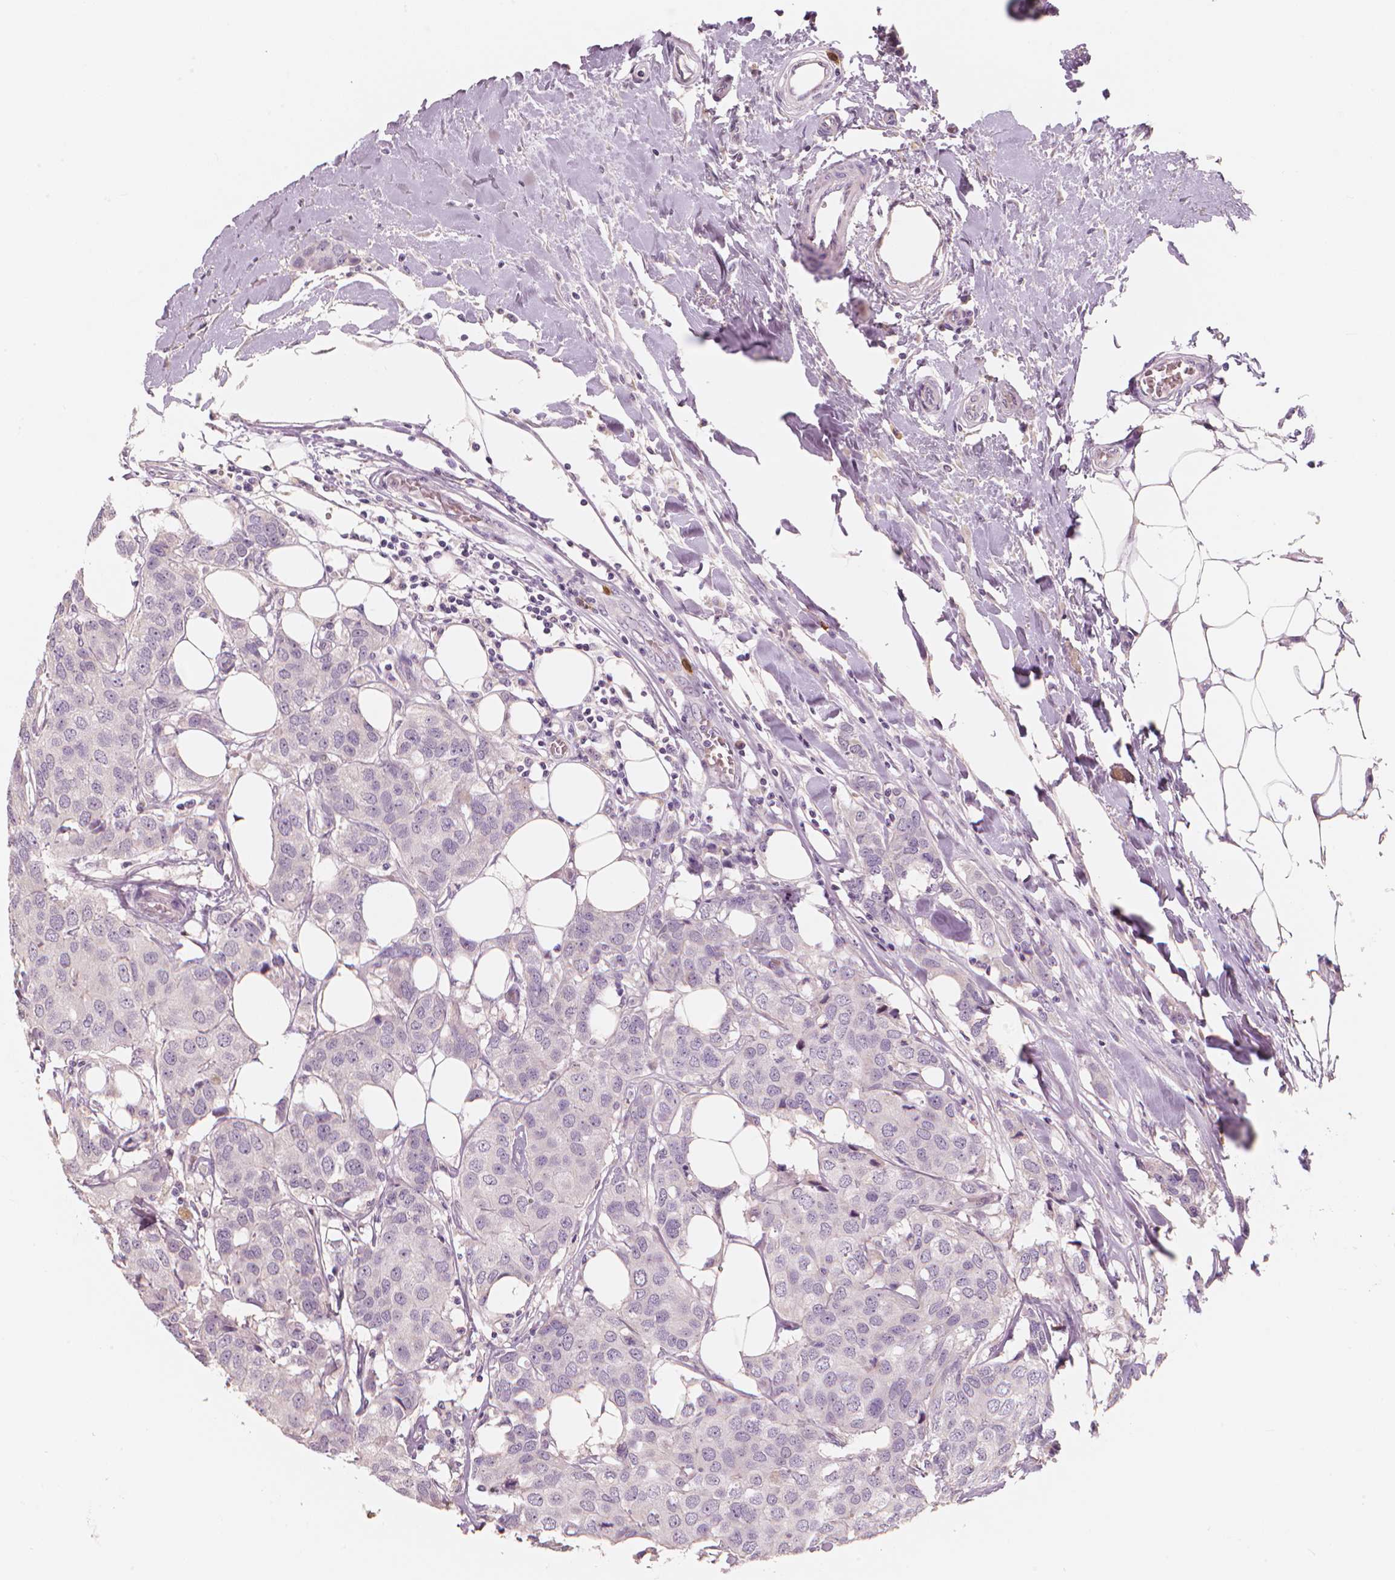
{"staining": {"intensity": "negative", "quantity": "none", "location": "none"}, "tissue": "breast cancer", "cell_type": "Tumor cells", "image_type": "cancer", "snomed": [{"axis": "morphology", "description": "Duct carcinoma"}, {"axis": "topography", "description": "Breast"}], "caption": "DAB immunohistochemical staining of invasive ductal carcinoma (breast) exhibits no significant positivity in tumor cells.", "gene": "RNASE7", "patient": {"sex": "female", "age": 80}}